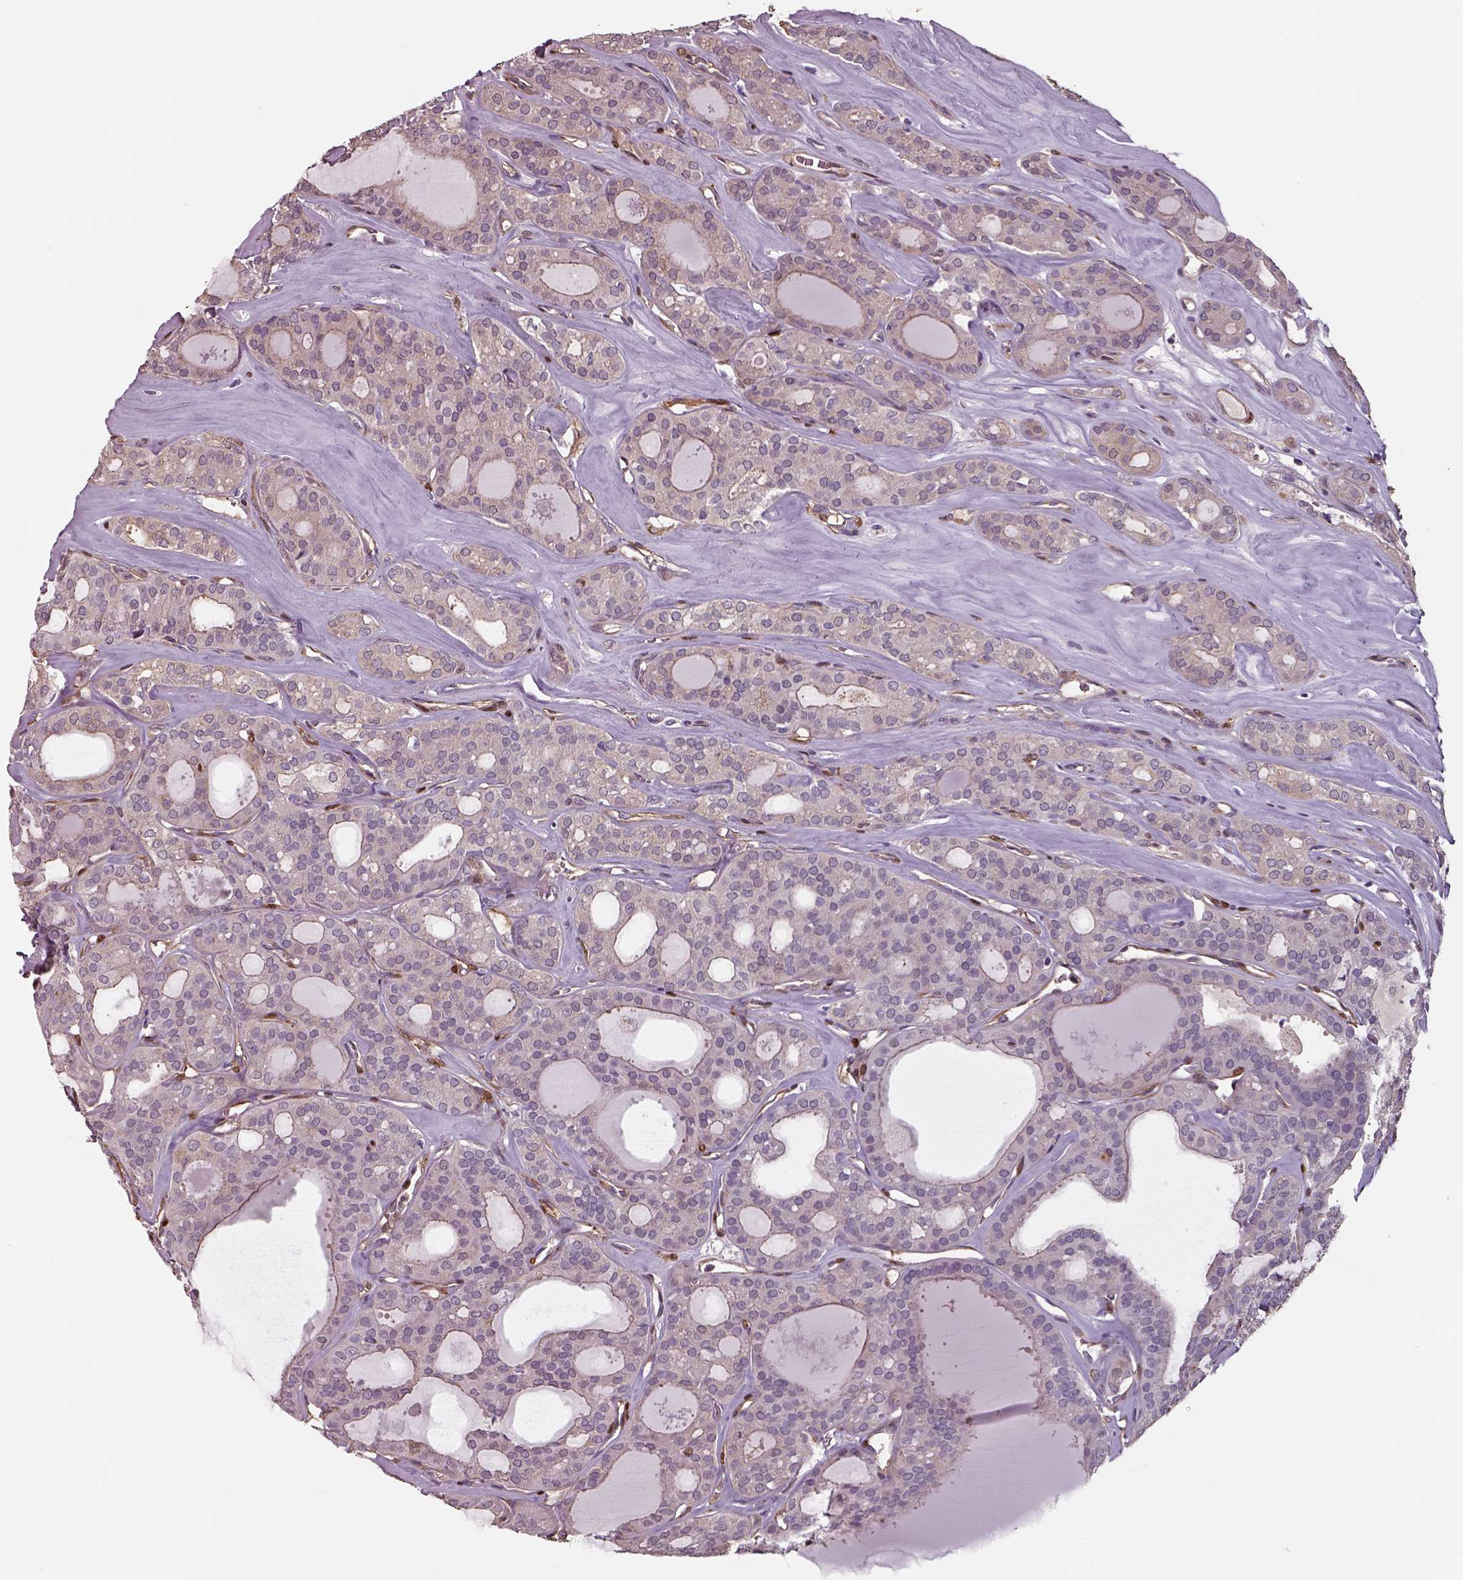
{"staining": {"intensity": "weak", "quantity": "<25%", "location": "cytoplasmic/membranous"}, "tissue": "thyroid cancer", "cell_type": "Tumor cells", "image_type": "cancer", "snomed": [{"axis": "morphology", "description": "Follicular adenoma carcinoma, NOS"}, {"axis": "topography", "description": "Thyroid gland"}], "caption": "DAB (3,3'-diaminobenzidine) immunohistochemical staining of follicular adenoma carcinoma (thyroid) reveals no significant expression in tumor cells.", "gene": "ISYNA1", "patient": {"sex": "male", "age": 75}}